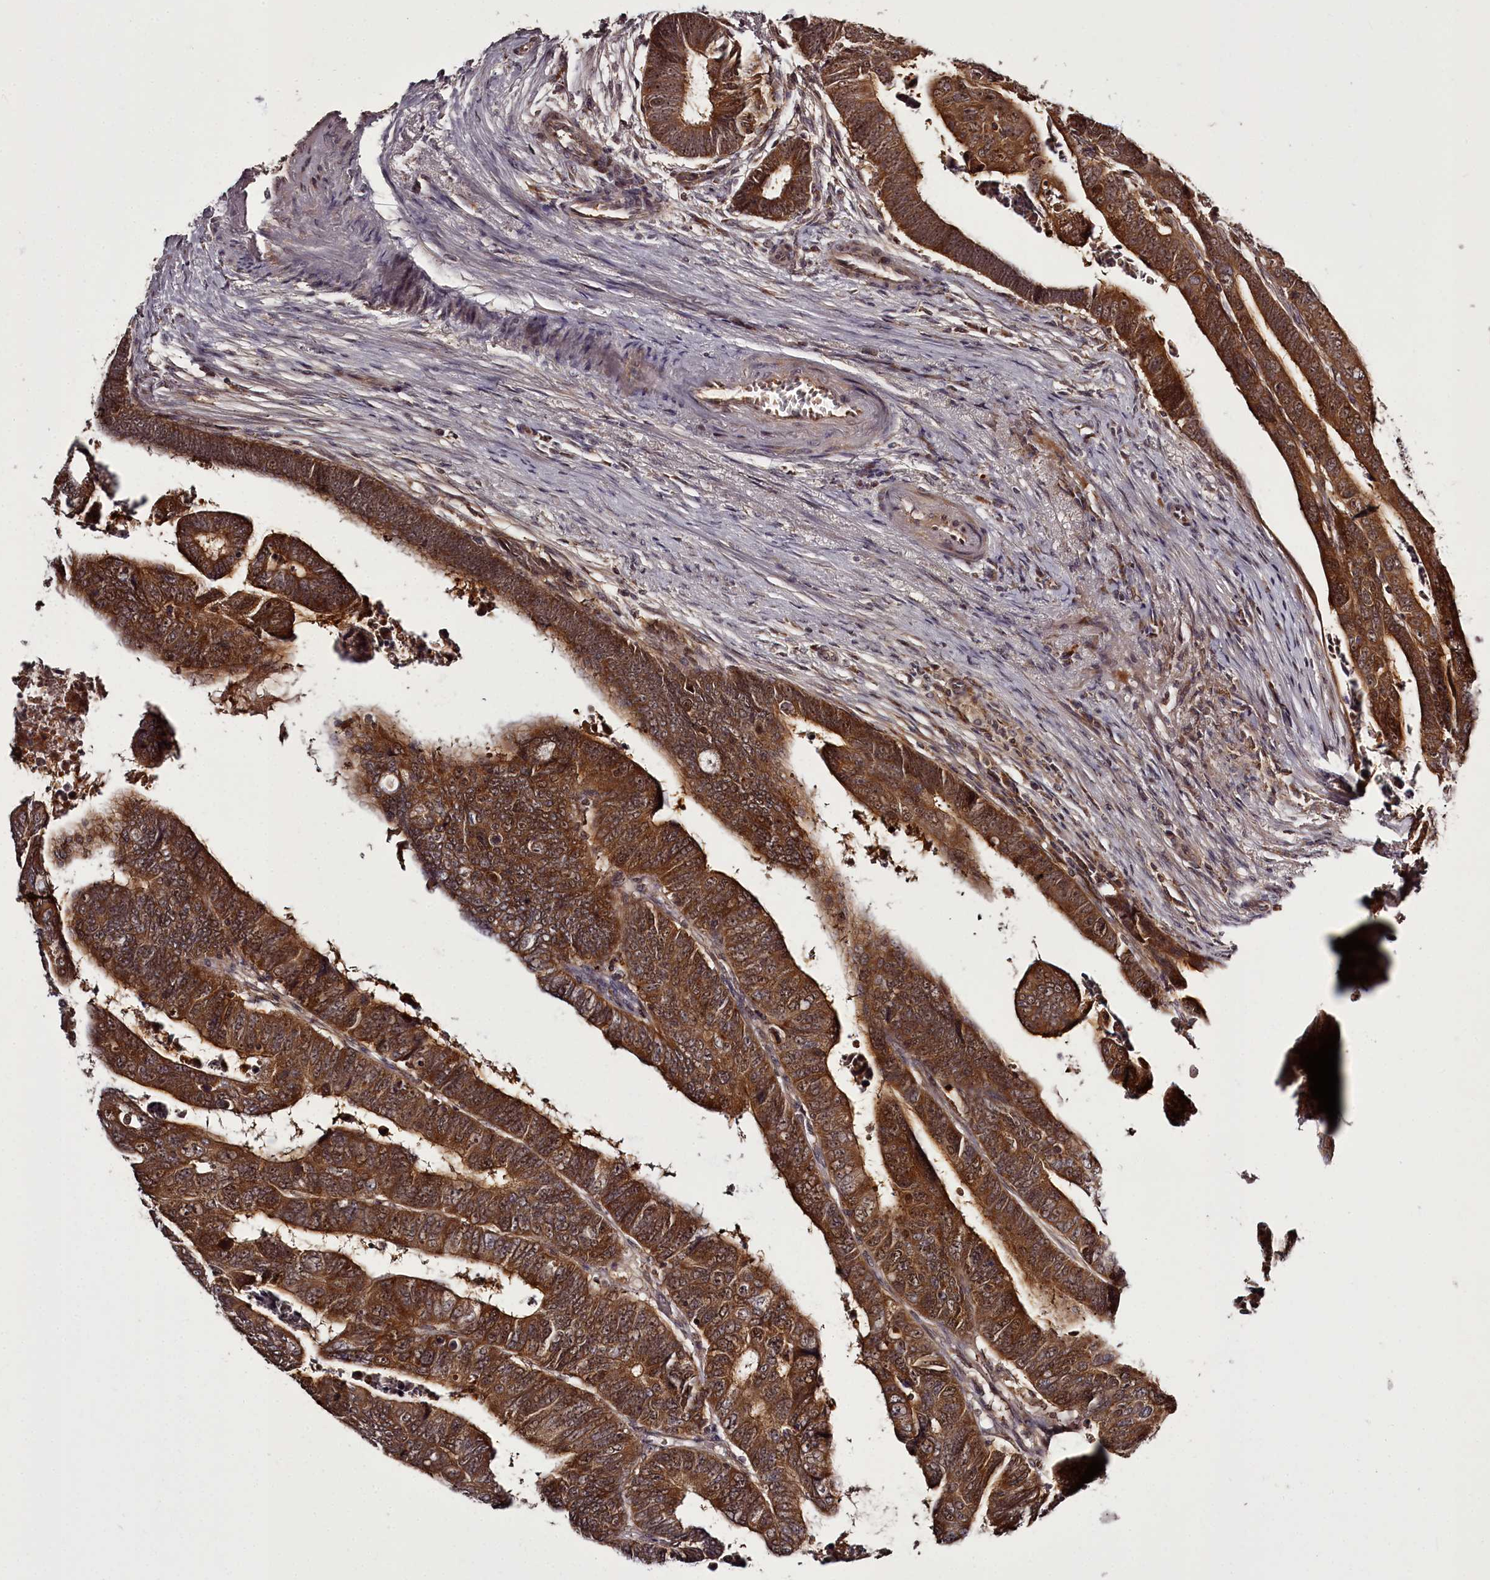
{"staining": {"intensity": "strong", "quantity": ">75%", "location": "cytoplasmic/membranous"}, "tissue": "colorectal cancer", "cell_type": "Tumor cells", "image_type": "cancer", "snomed": [{"axis": "morphology", "description": "Normal tissue, NOS"}, {"axis": "morphology", "description": "Adenocarcinoma, NOS"}, {"axis": "topography", "description": "Rectum"}], "caption": "Immunohistochemistry (IHC) (DAB) staining of human colorectal cancer (adenocarcinoma) shows strong cytoplasmic/membranous protein staining in approximately >75% of tumor cells.", "gene": "PCBP2", "patient": {"sex": "female", "age": 65}}